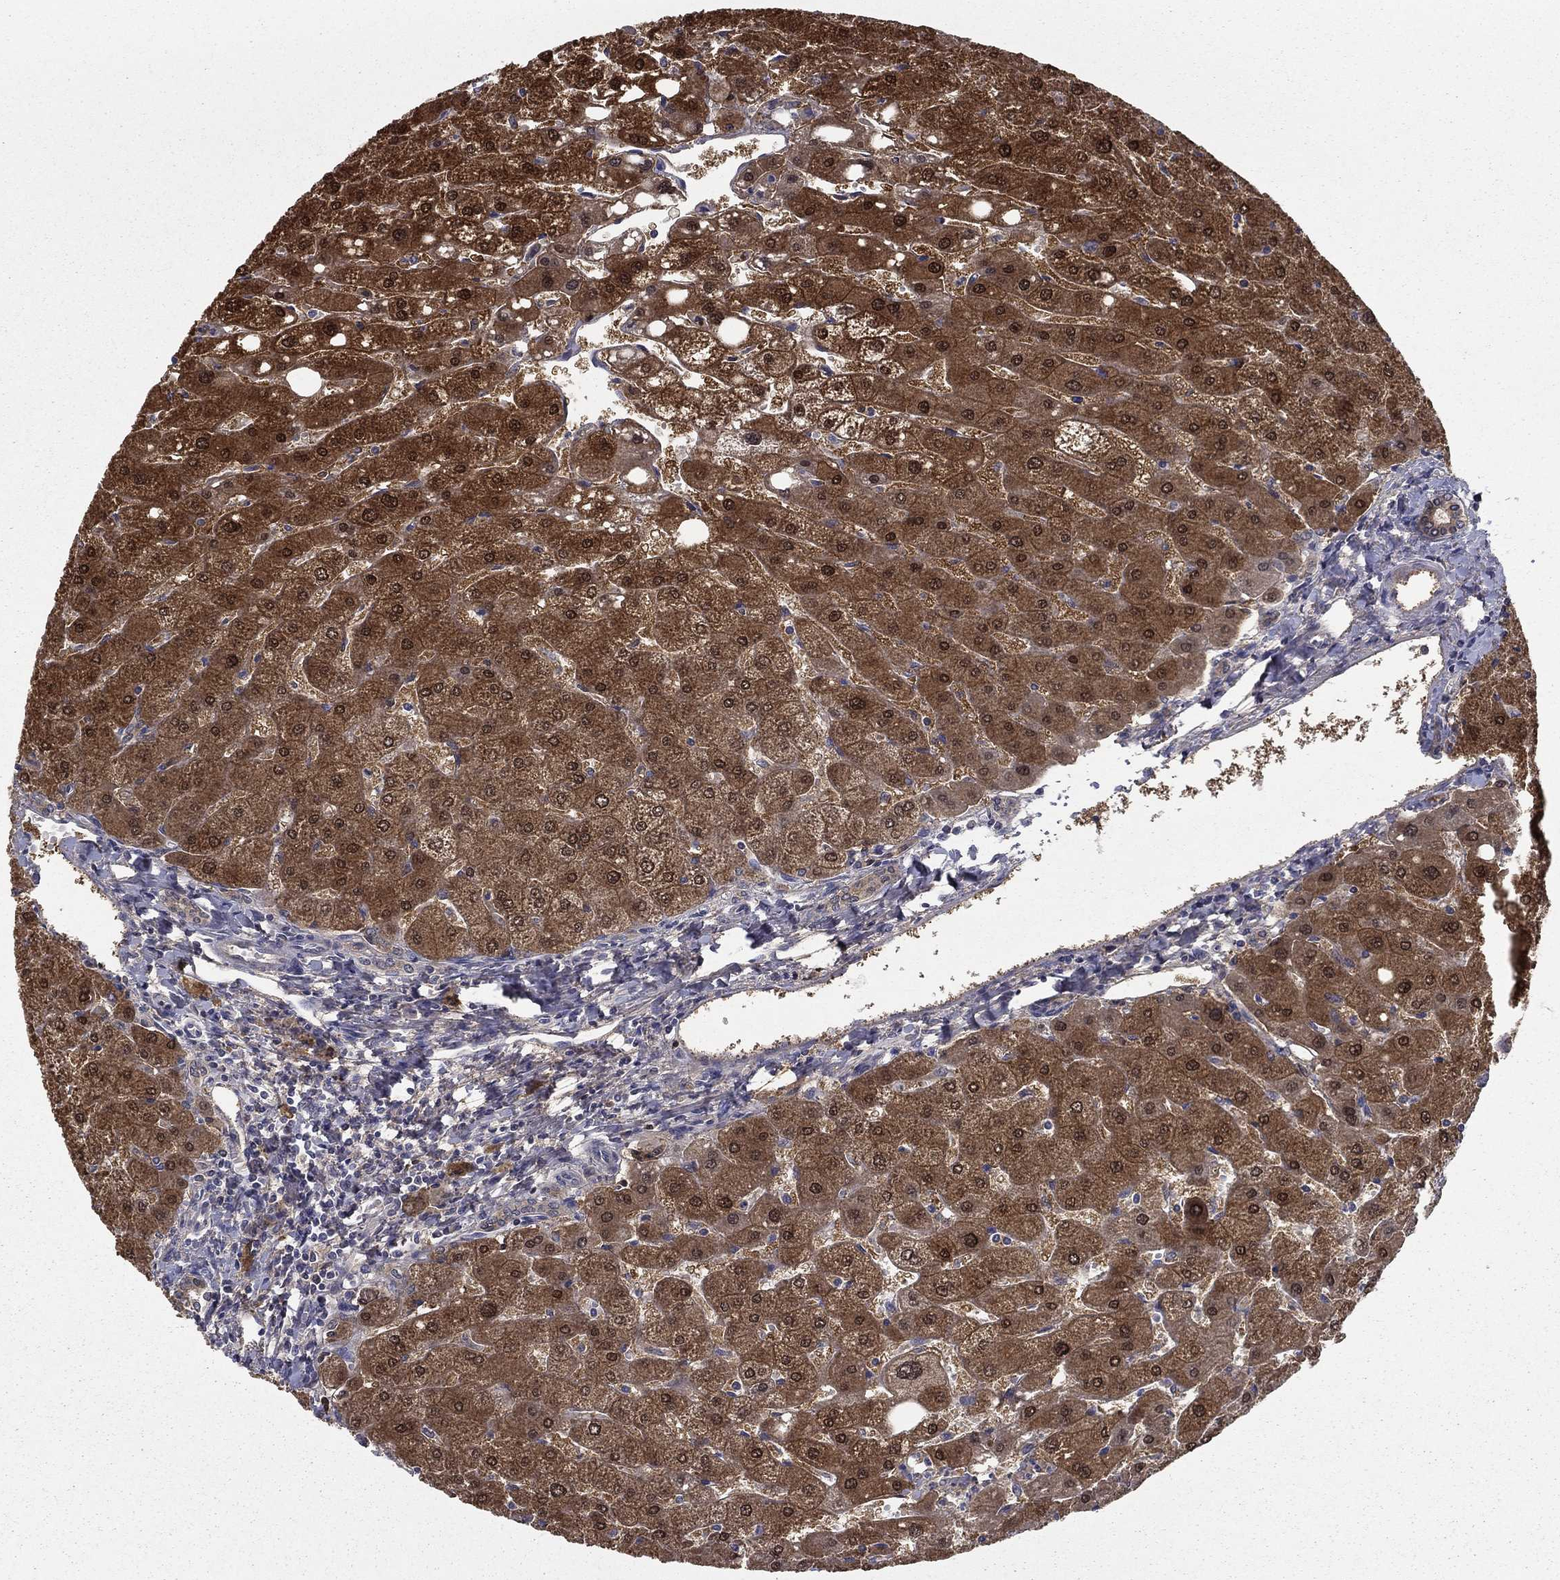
{"staining": {"intensity": "negative", "quantity": "none", "location": "none"}, "tissue": "liver", "cell_type": "Cholangiocytes", "image_type": "normal", "snomed": [{"axis": "morphology", "description": "Normal tissue, NOS"}, {"axis": "topography", "description": "Liver"}], "caption": "DAB immunohistochemical staining of unremarkable human liver shows no significant staining in cholangiocytes.", "gene": "NIT2", "patient": {"sex": "male", "age": 67}}